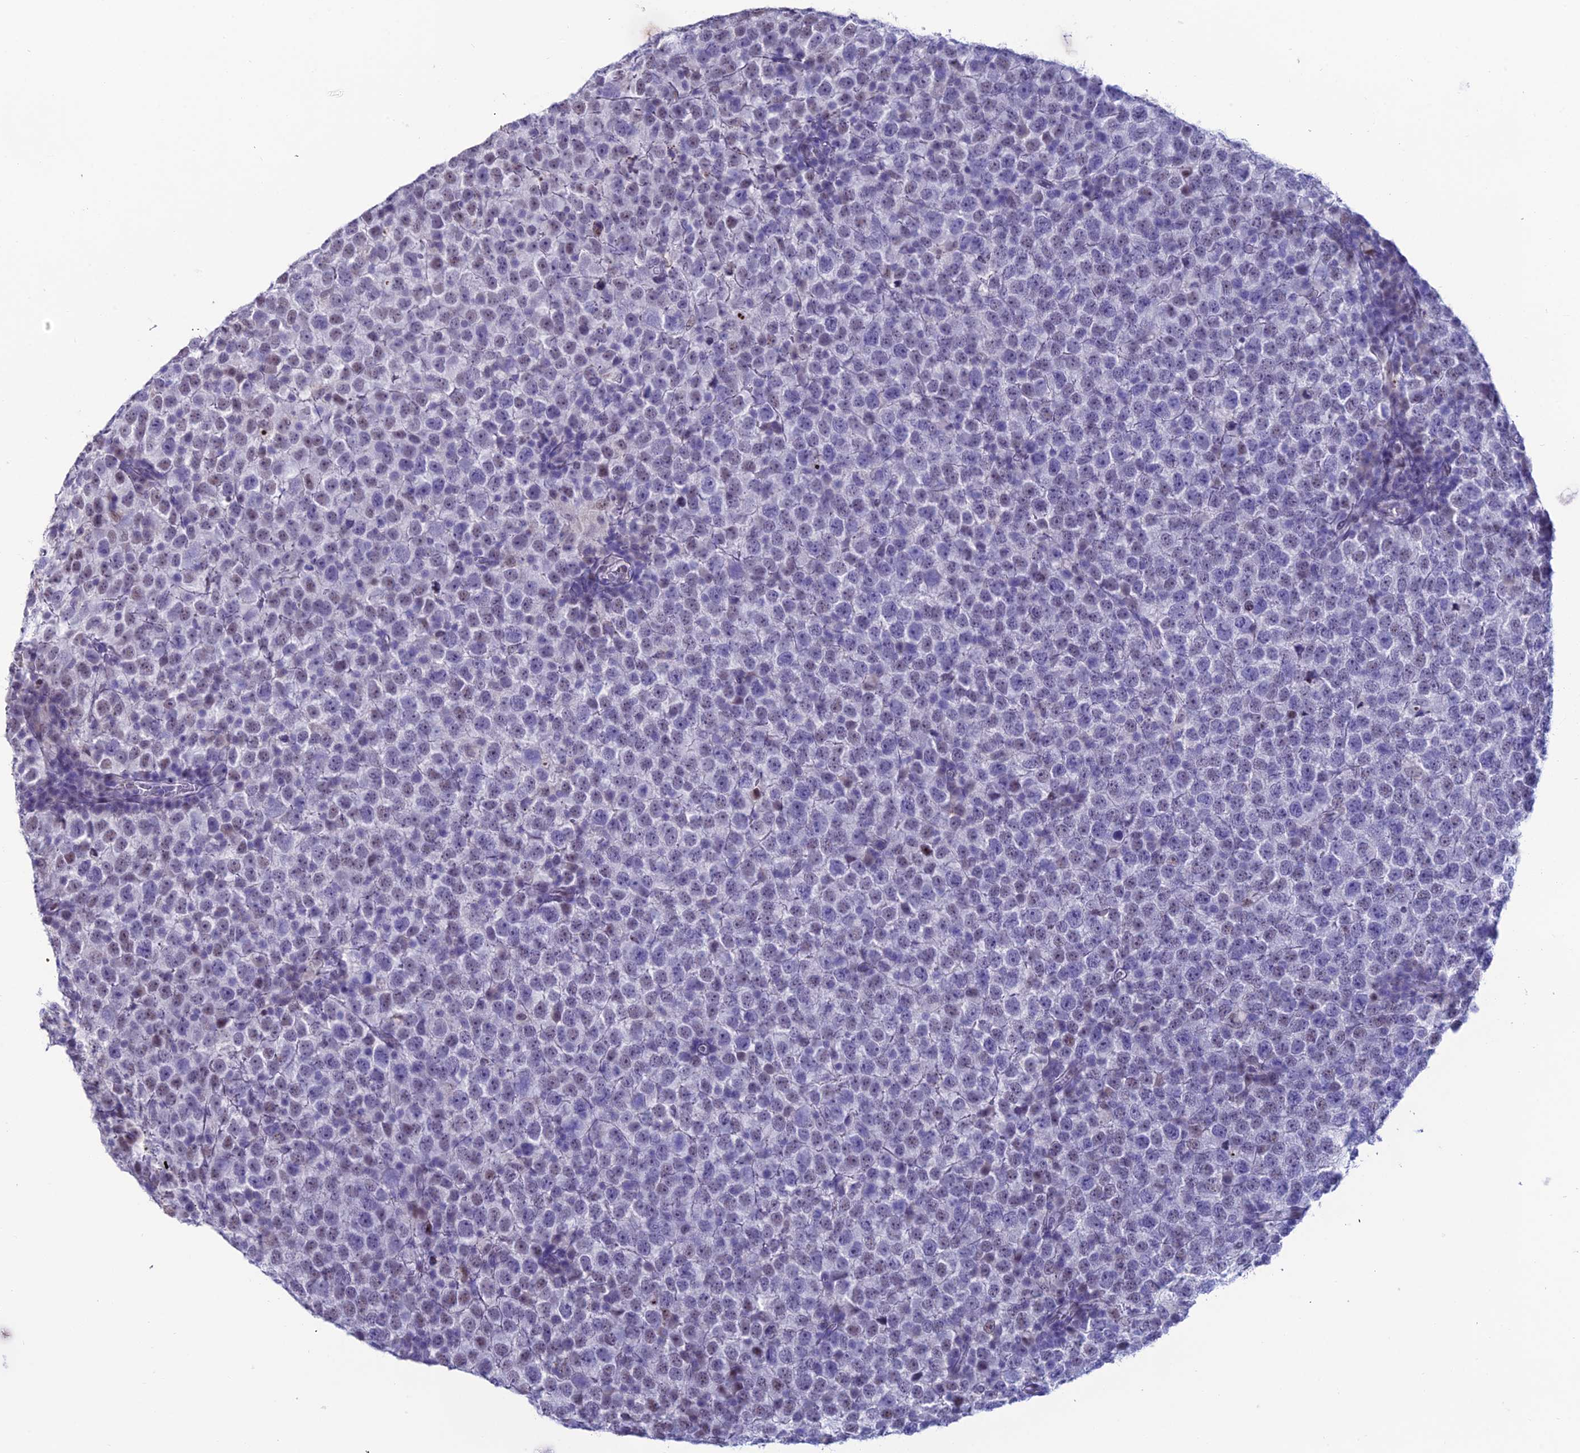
{"staining": {"intensity": "weak", "quantity": "<25%", "location": "nuclear"}, "tissue": "testis cancer", "cell_type": "Tumor cells", "image_type": "cancer", "snomed": [{"axis": "morphology", "description": "Seminoma, NOS"}, {"axis": "topography", "description": "Testis"}], "caption": "Tumor cells are negative for protein expression in human seminoma (testis).", "gene": "MFSD2B", "patient": {"sex": "male", "age": 65}}